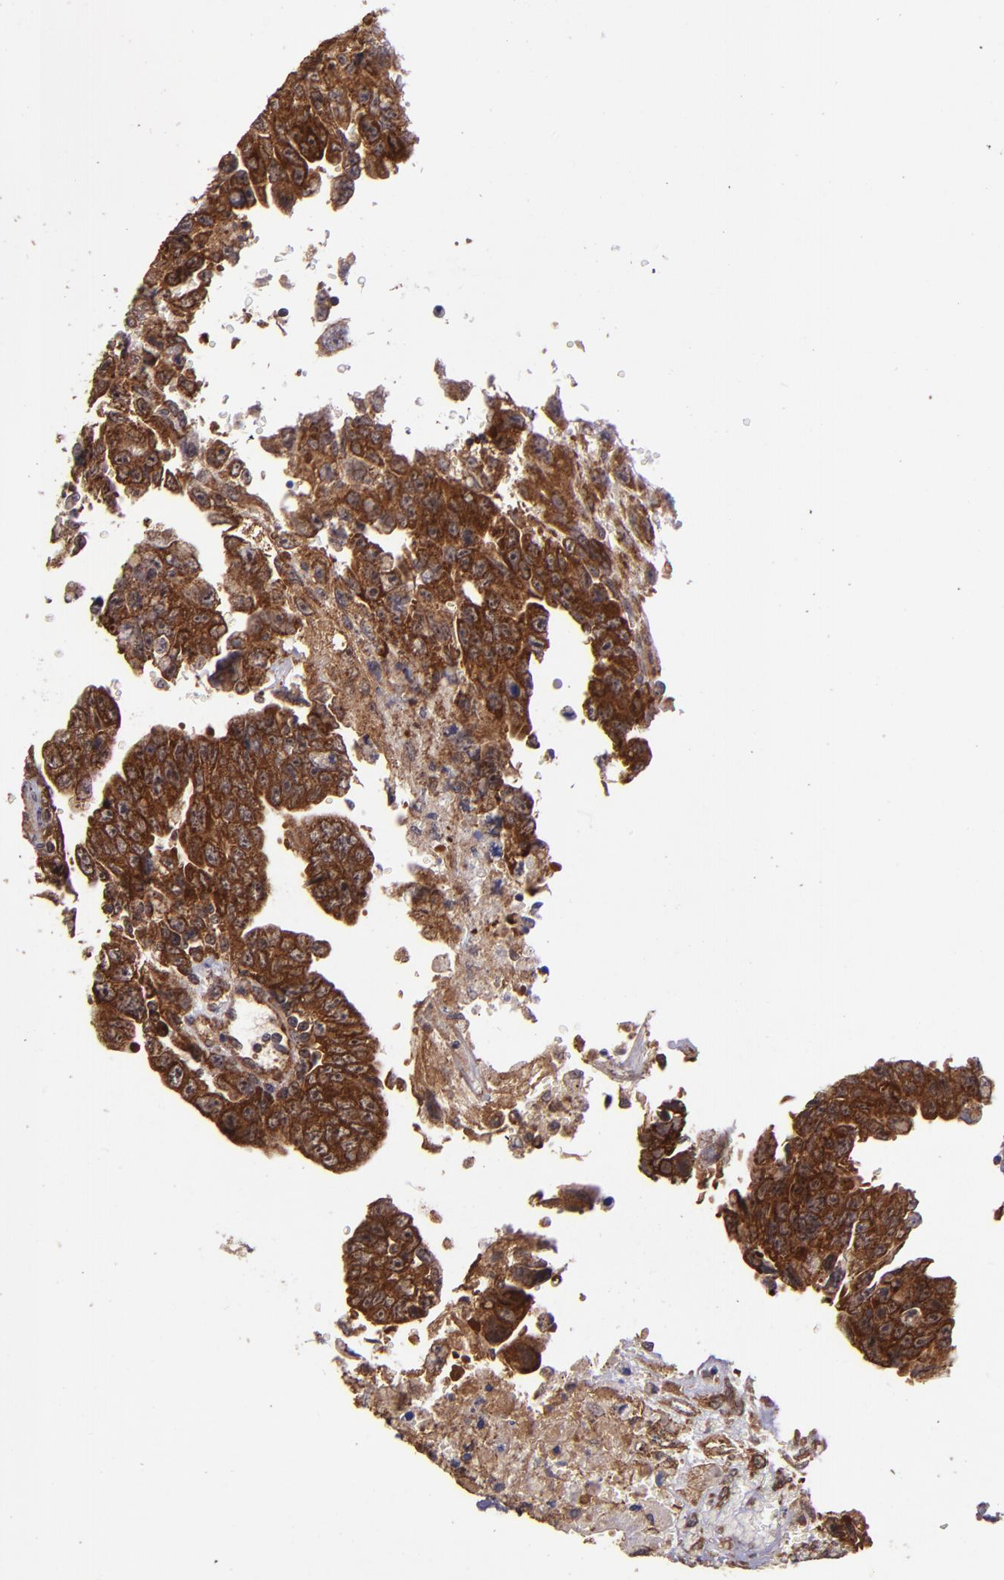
{"staining": {"intensity": "strong", "quantity": ">75%", "location": "cytoplasmic/membranous"}, "tissue": "testis cancer", "cell_type": "Tumor cells", "image_type": "cancer", "snomed": [{"axis": "morphology", "description": "Carcinoma, Embryonal, NOS"}, {"axis": "topography", "description": "Testis"}], "caption": "Immunohistochemistry (DAB (3,3'-diaminobenzidine)) staining of embryonal carcinoma (testis) shows strong cytoplasmic/membranous protein expression in approximately >75% of tumor cells.", "gene": "USP51", "patient": {"sex": "male", "age": 28}}